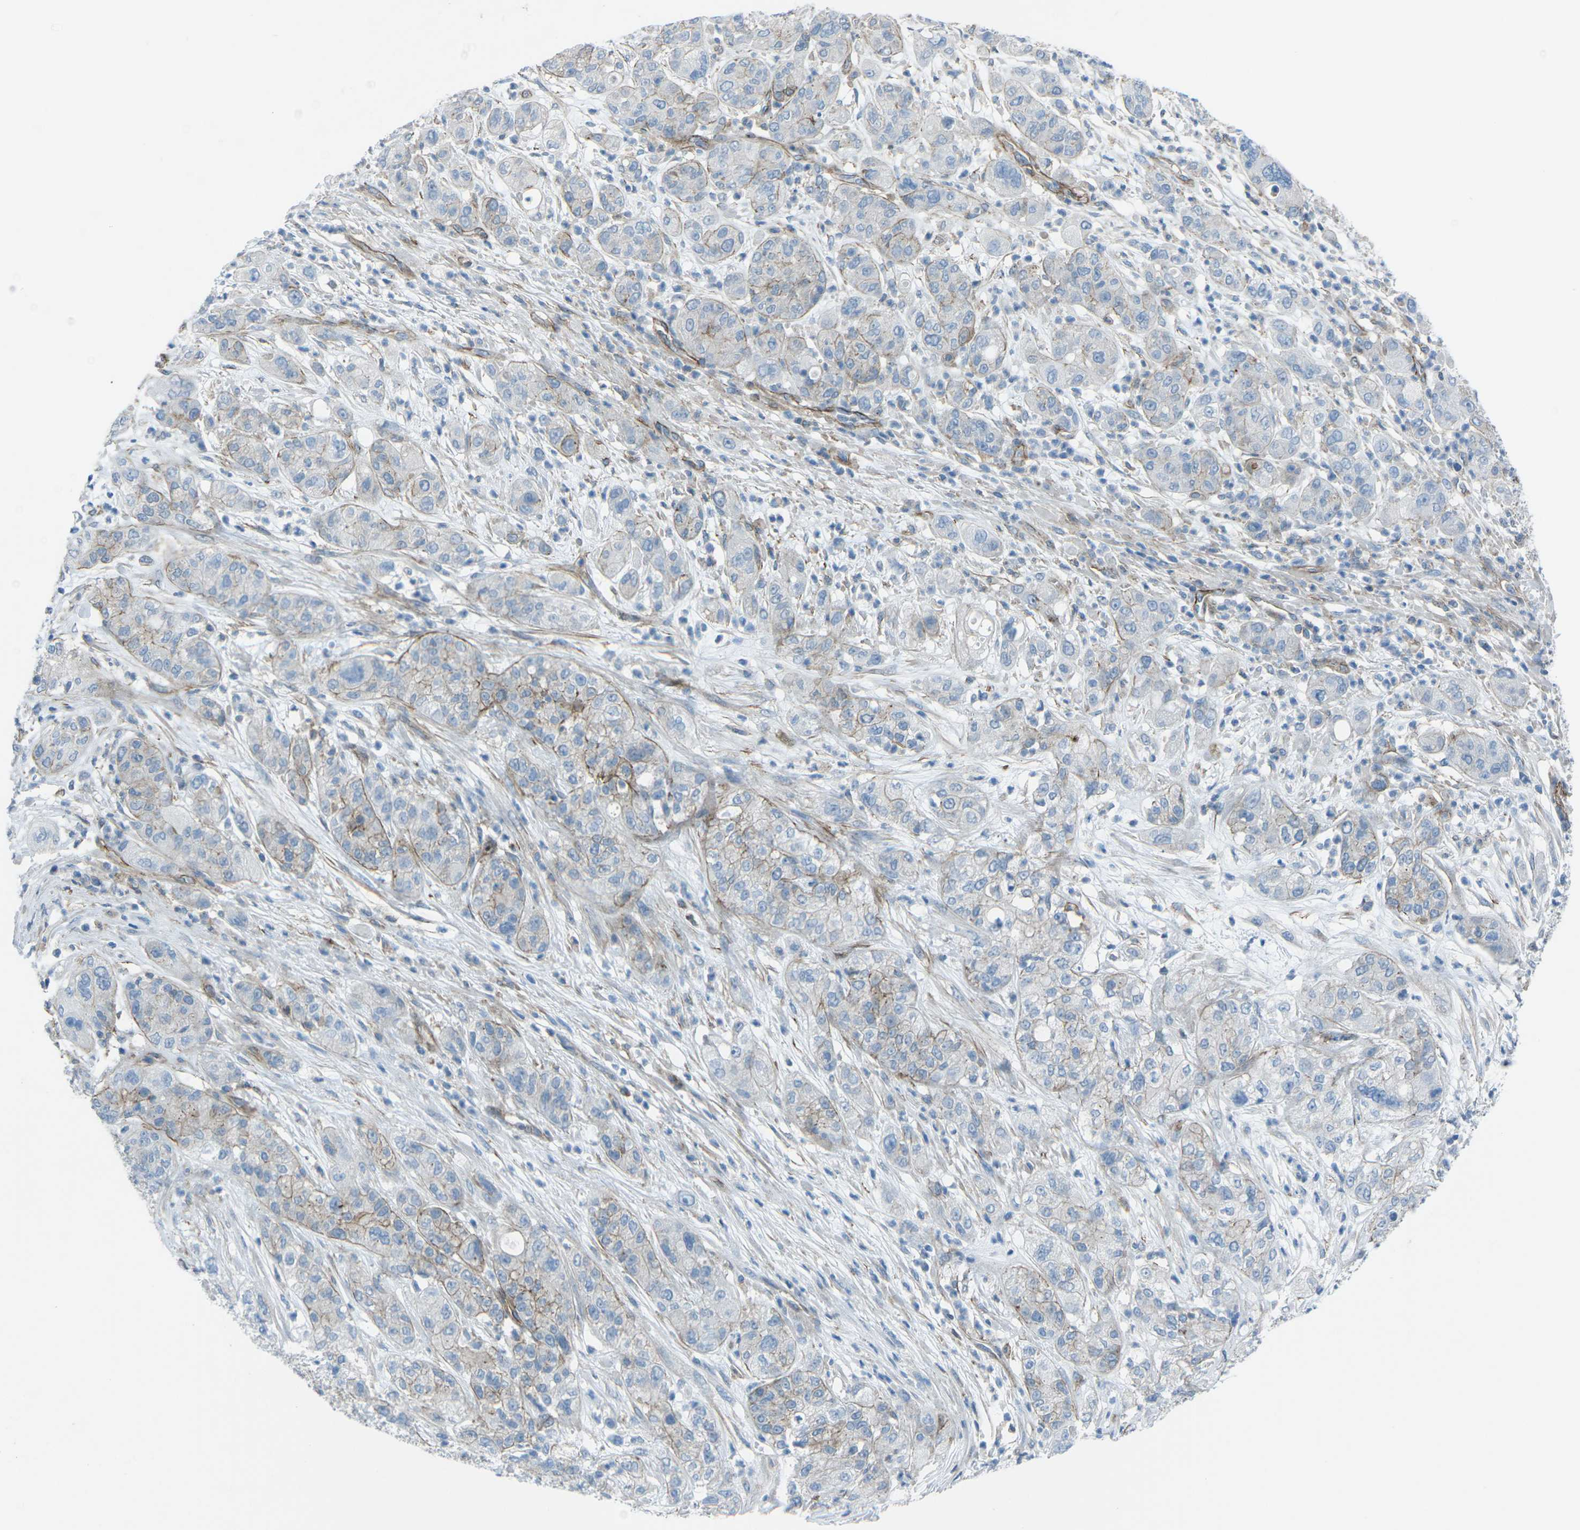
{"staining": {"intensity": "negative", "quantity": "none", "location": "none"}, "tissue": "pancreatic cancer", "cell_type": "Tumor cells", "image_type": "cancer", "snomed": [{"axis": "morphology", "description": "Adenocarcinoma, NOS"}, {"axis": "topography", "description": "Pancreas"}], "caption": "Pancreatic cancer (adenocarcinoma) was stained to show a protein in brown. There is no significant expression in tumor cells.", "gene": "UTRN", "patient": {"sex": "female", "age": 78}}